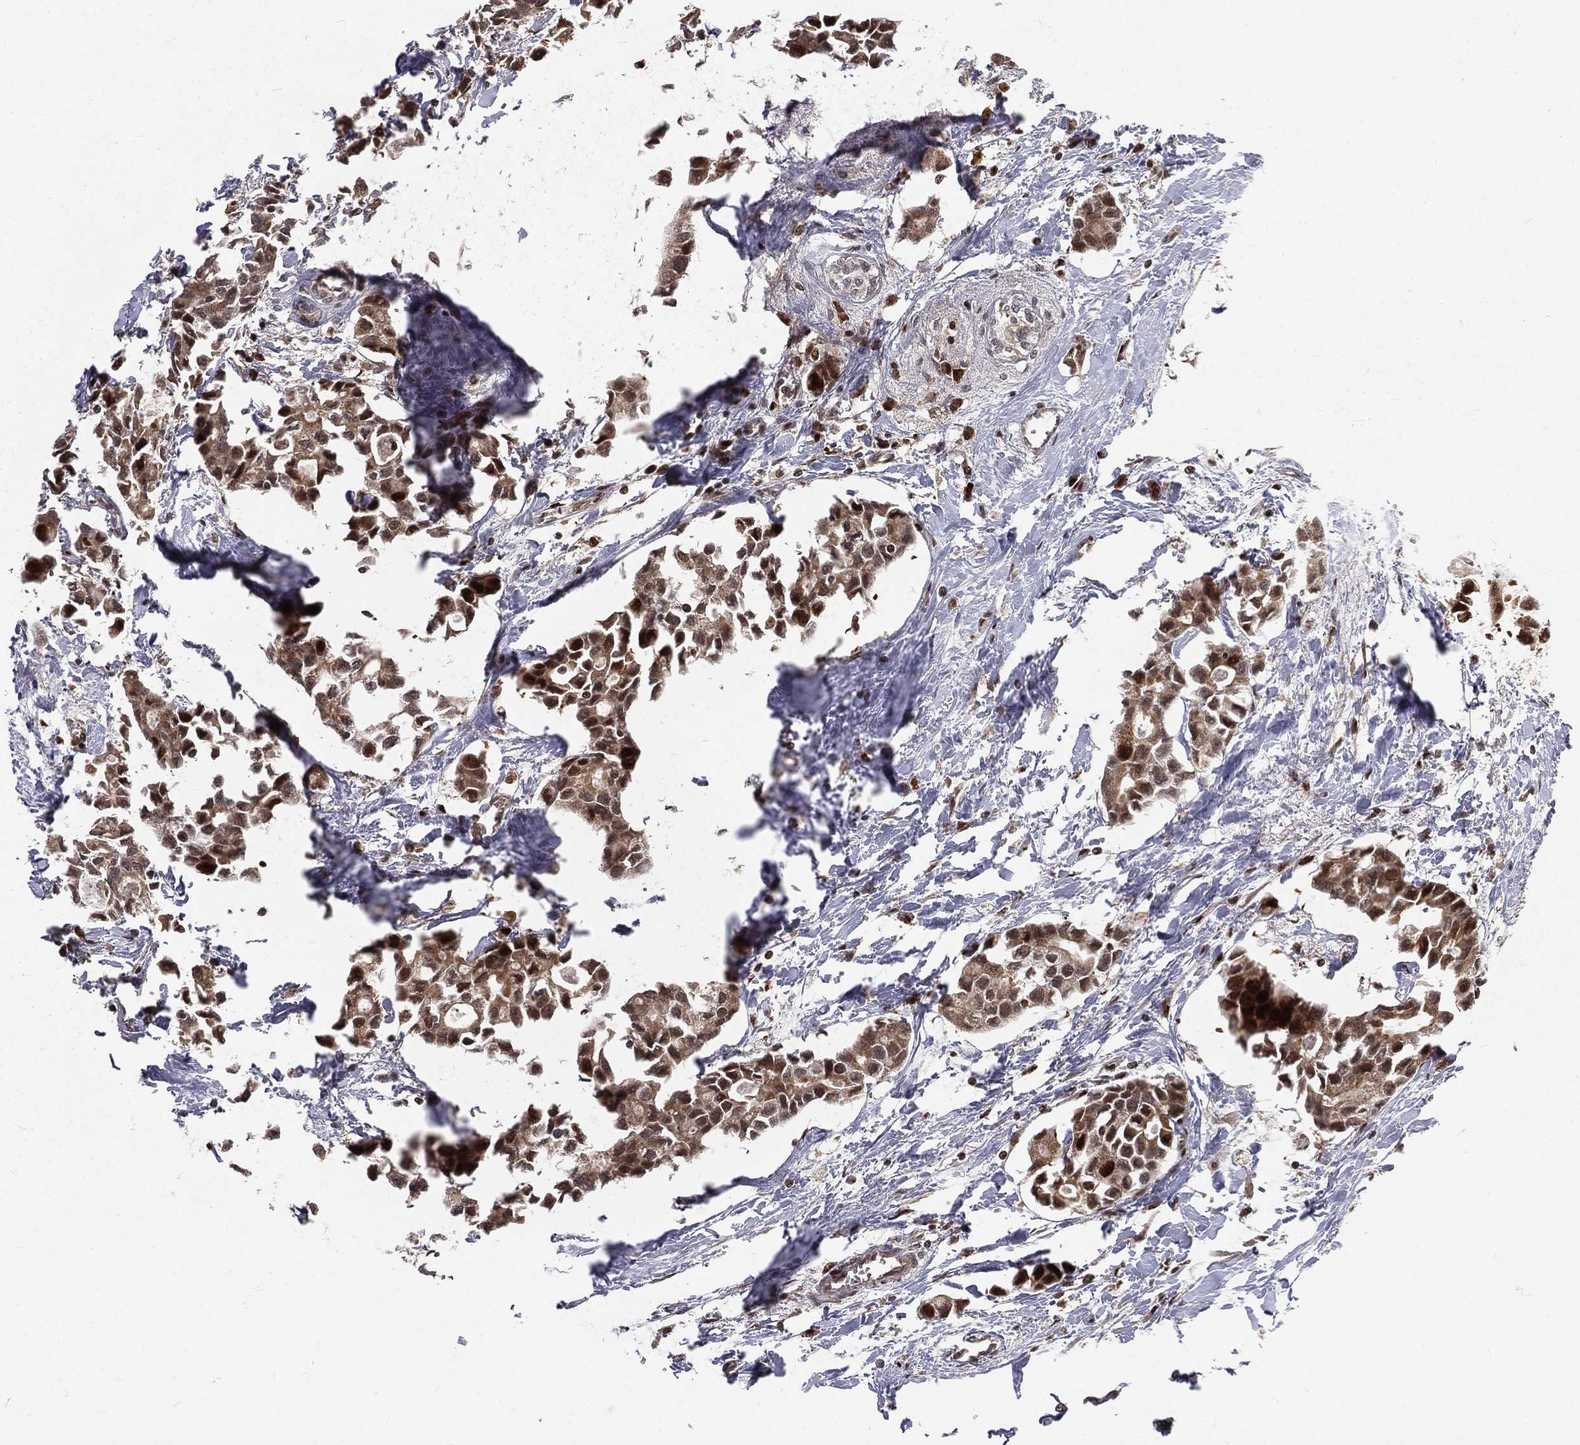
{"staining": {"intensity": "moderate", "quantity": ">75%", "location": "cytoplasmic/membranous,nuclear"}, "tissue": "breast cancer", "cell_type": "Tumor cells", "image_type": "cancer", "snomed": [{"axis": "morphology", "description": "Duct carcinoma"}, {"axis": "topography", "description": "Breast"}], "caption": "Brown immunohistochemical staining in invasive ductal carcinoma (breast) reveals moderate cytoplasmic/membranous and nuclear expression in about >75% of tumor cells.", "gene": "MDM2", "patient": {"sex": "female", "age": 83}}